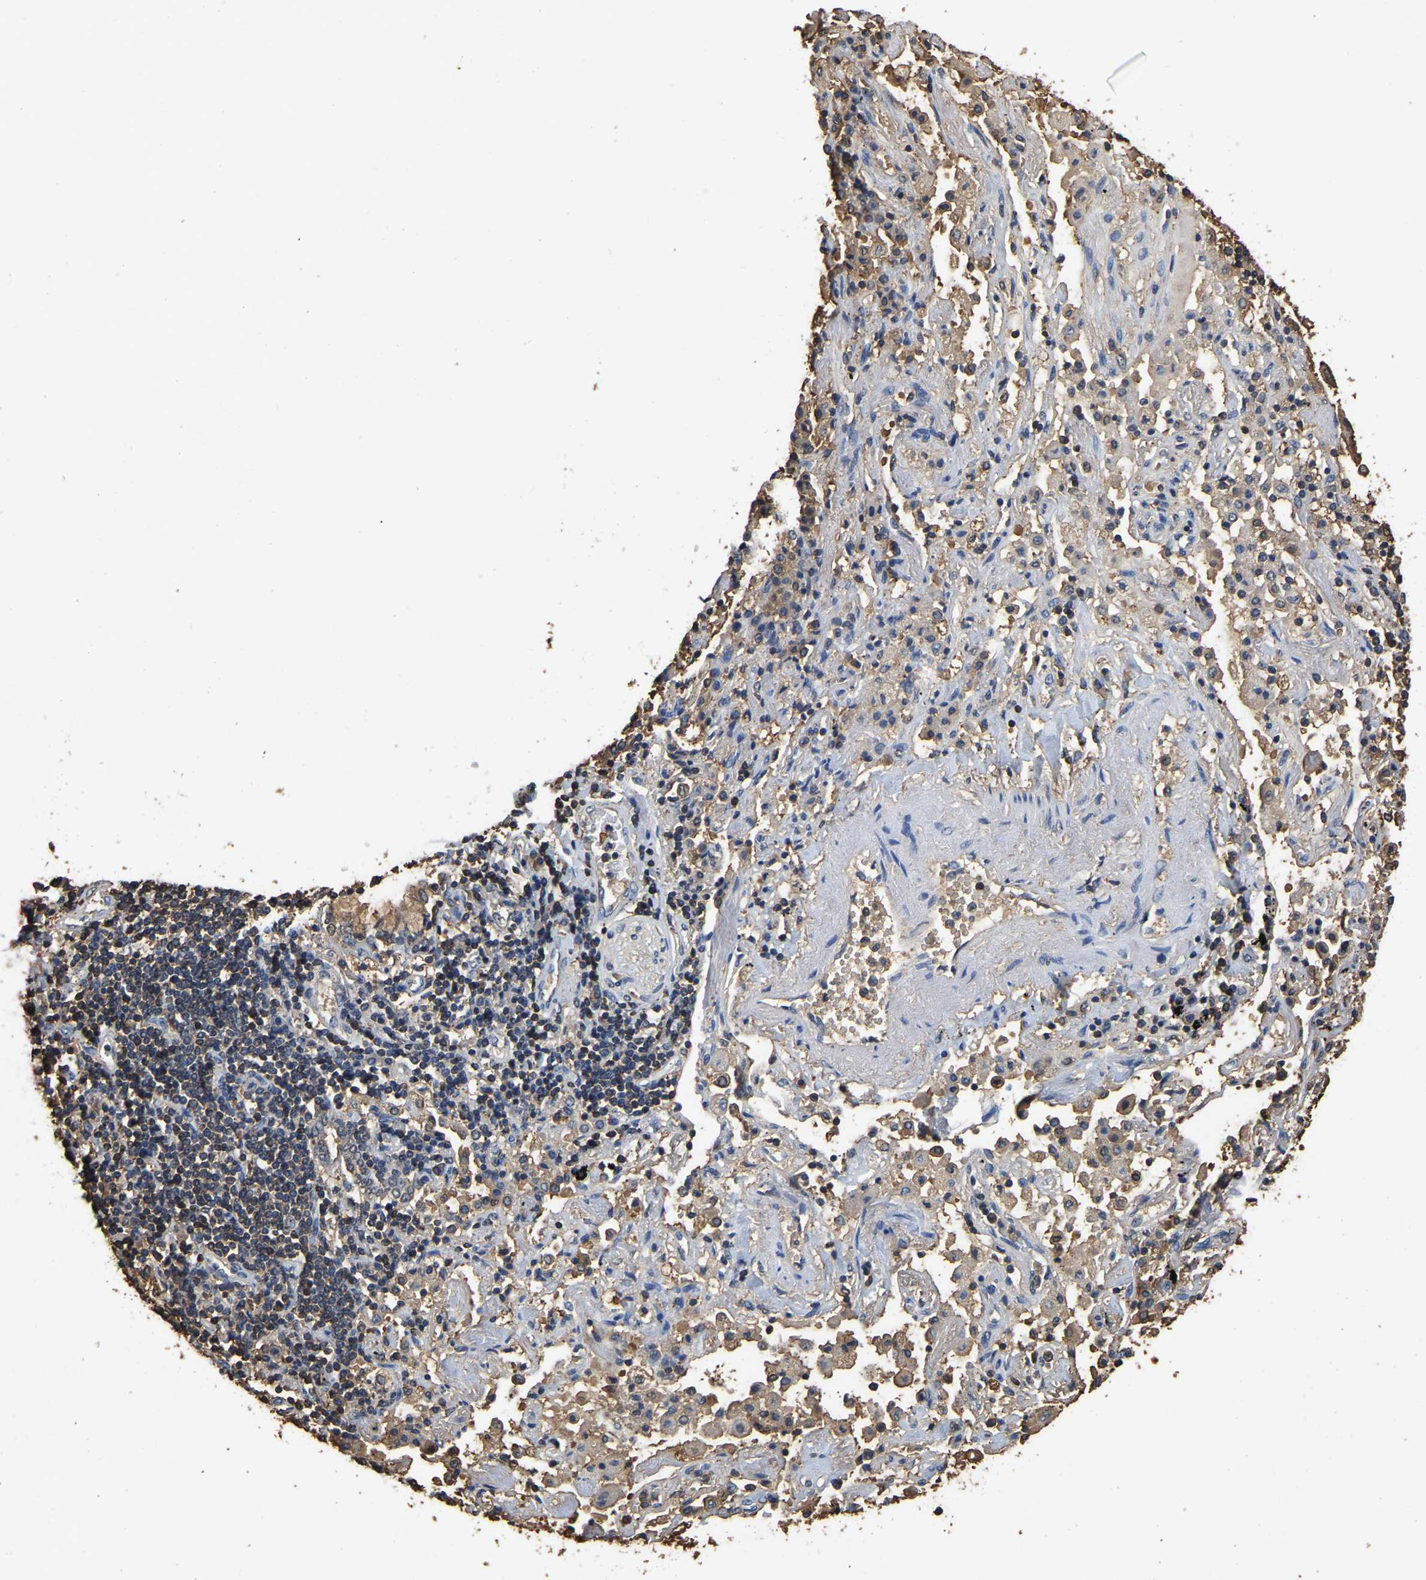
{"staining": {"intensity": "moderate", "quantity": "<25%", "location": "cytoplasmic/membranous"}, "tissue": "lung cancer", "cell_type": "Tumor cells", "image_type": "cancer", "snomed": [{"axis": "morphology", "description": "Adenocarcinoma, NOS"}, {"axis": "topography", "description": "Lung"}], "caption": "This image shows immunohistochemistry staining of human lung cancer, with low moderate cytoplasmic/membranous positivity in approximately <25% of tumor cells.", "gene": "LDHB", "patient": {"sex": "female", "age": 65}}